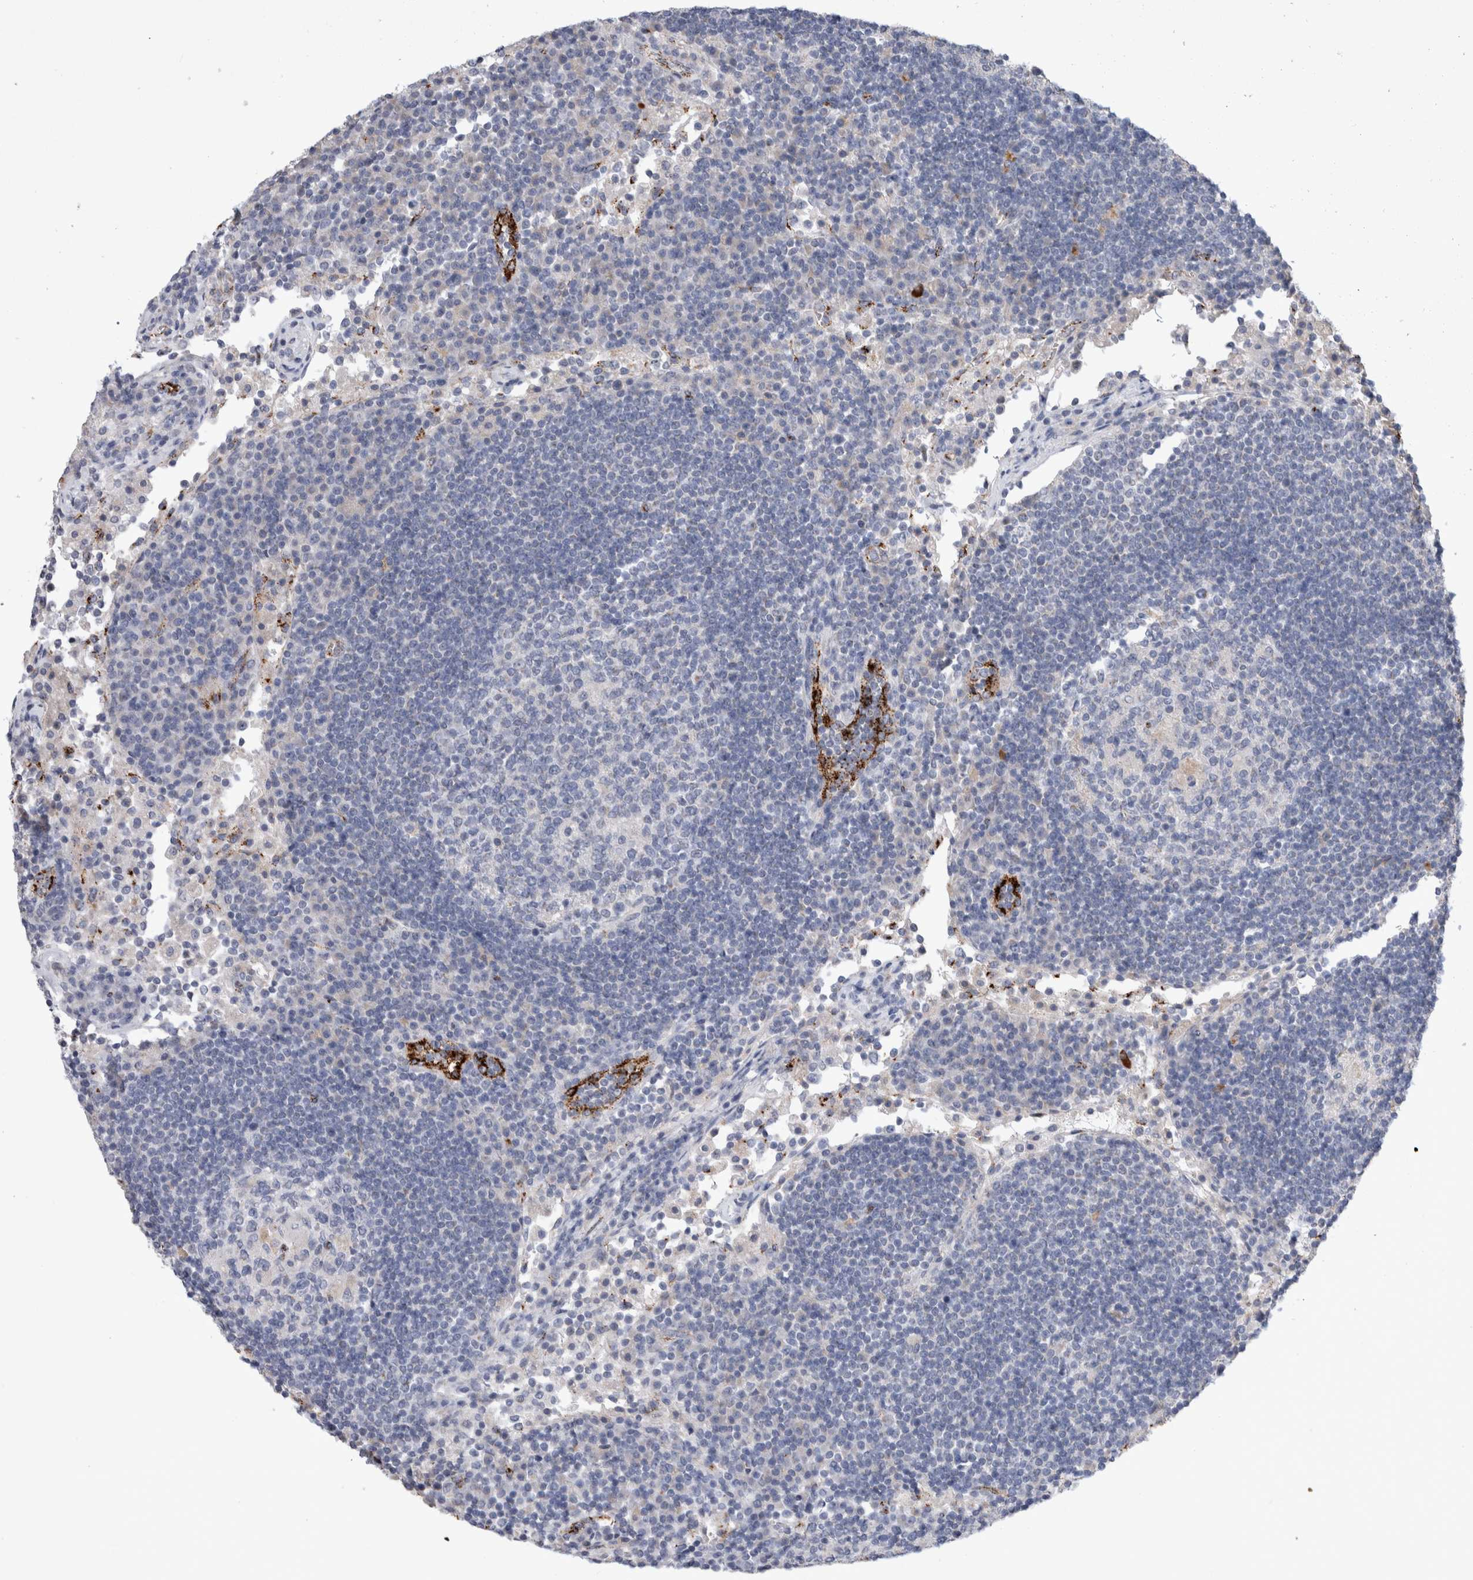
{"staining": {"intensity": "negative", "quantity": "none", "location": "none"}, "tissue": "lymph node", "cell_type": "Germinal center cells", "image_type": "normal", "snomed": [{"axis": "morphology", "description": "Normal tissue, NOS"}, {"axis": "topography", "description": "Lymph node"}], "caption": "Human lymph node stained for a protein using immunohistochemistry shows no expression in germinal center cells.", "gene": "IARS2", "patient": {"sex": "female", "age": 53}}